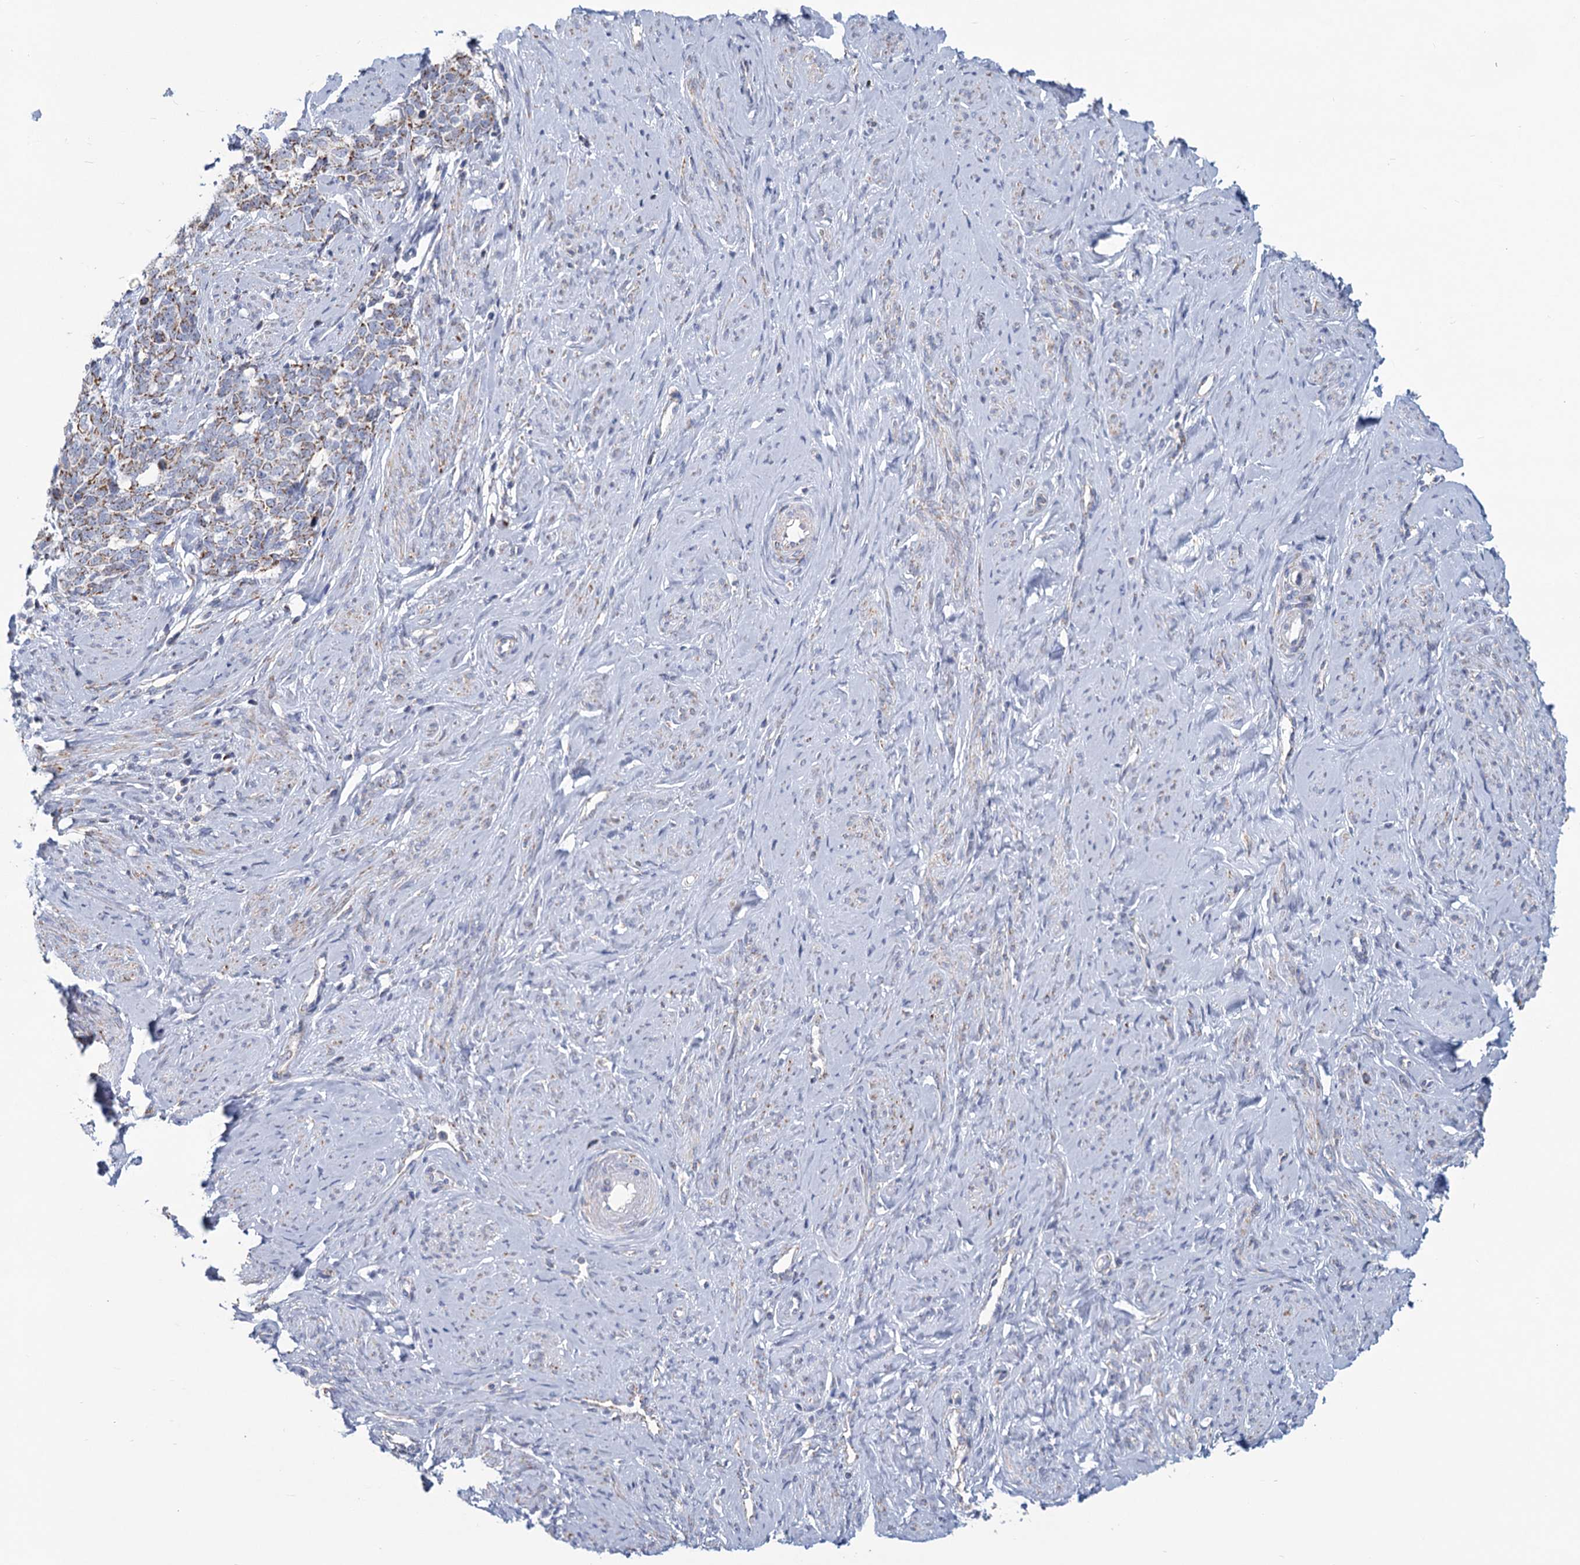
{"staining": {"intensity": "weak", "quantity": "25%-75%", "location": "cytoplasmic/membranous"}, "tissue": "cervical cancer", "cell_type": "Tumor cells", "image_type": "cancer", "snomed": [{"axis": "morphology", "description": "Squamous cell carcinoma, NOS"}, {"axis": "topography", "description": "Cervix"}], "caption": "Immunohistochemical staining of cervical squamous cell carcinoma reveals weak cytoplasmic/membranous protein positivity in approximately 25%-75% of tumor cells. Using DAB (3,3'-diaminobenzidine) (brown) and hematoxylin (blue) stains, captured at high magnification using brightfield microscopy.", "gene": "NDUFC2", "patient": {"sex": "female", "age": 63}}